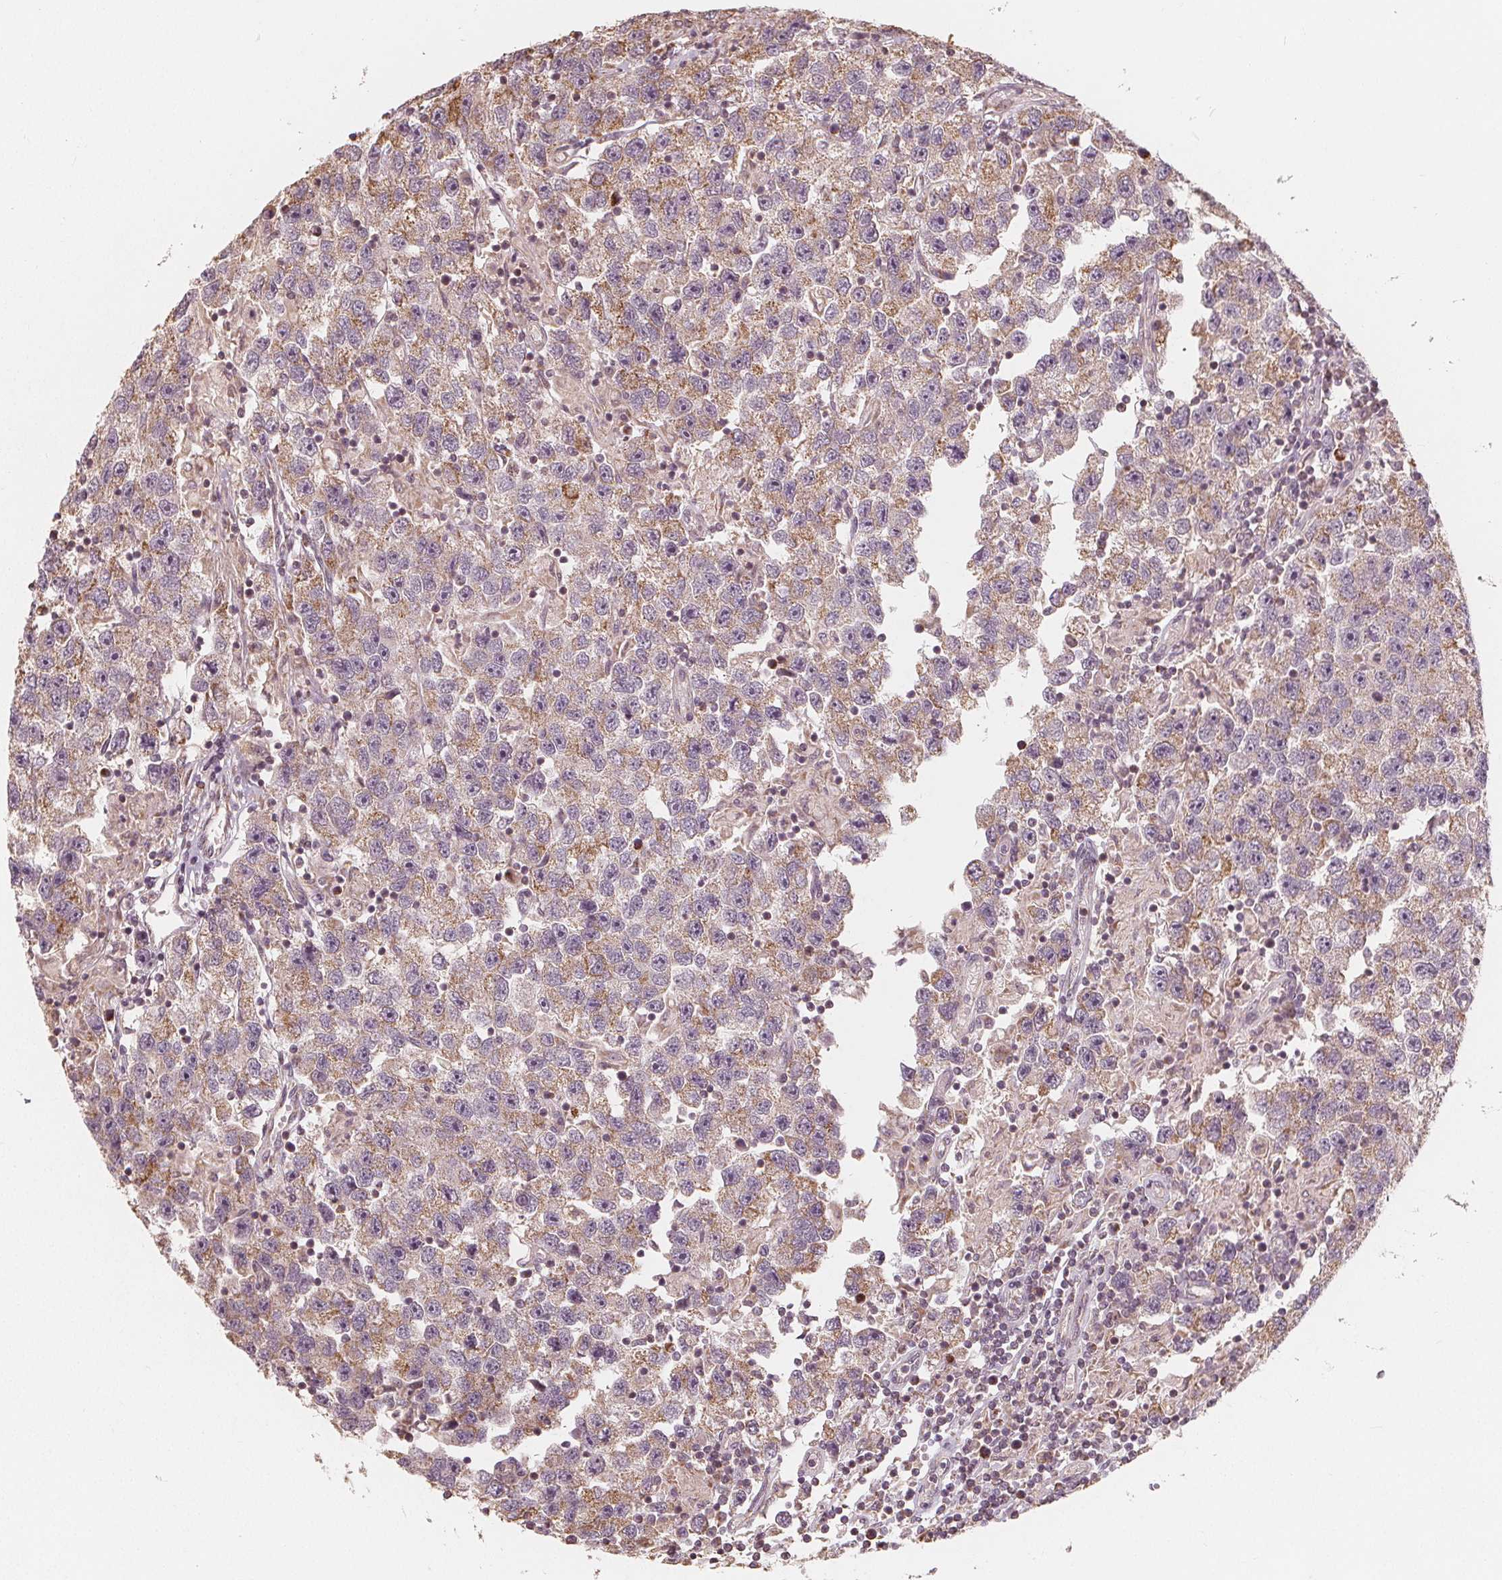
{"staining": {"intensity": "weak", "quantity": ">75%", "location": "cytoplasmic/membranous"}, "tissue": "testis cancer", "cell_type": "Tumor cells", "image_type": "cancer", "snomed": [{"axis": "morphology", "description": "Seminoma, NOS"}, {"axis": "topography", "description": "Testis"}], "caption": "DAB immunohistochemical staining of human testis cancer (seminoma) displays weak cytoplasmic/membranous protein staining in about >75% of tumor cells.", "gene": "PEX26", "patient": {"sex": "male", "age": 26}}